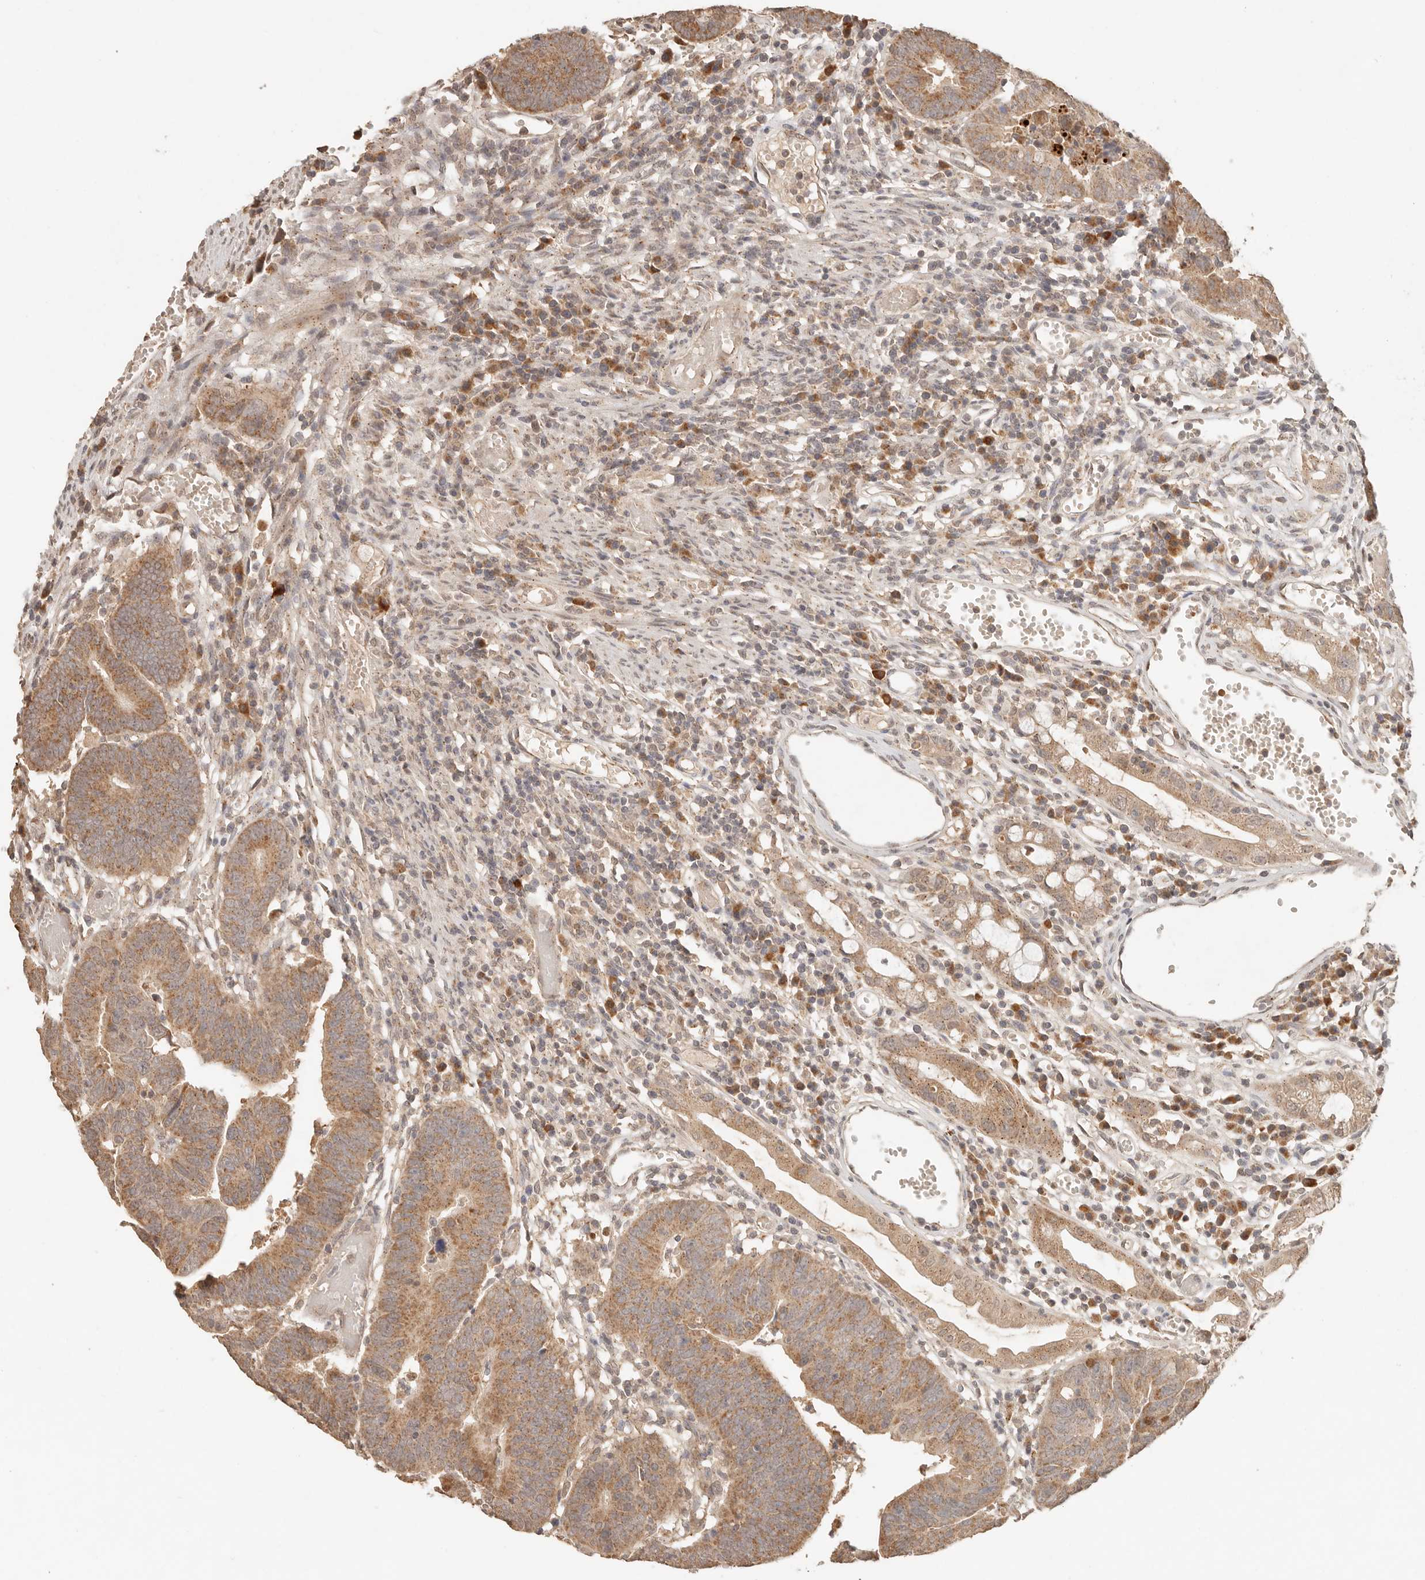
{"staining": {"intensity": "moderate", "quantity": ">75%", "location": "cytoplasmic/membranous"}, "tissue": "colorectal cancer", "cell_type": "Tumor cells", "image_type": "cancer", "snomed": [{"axis": "morphology", "description": "Adenocarcinoma, NOS"}, {"axis": "topography", "description": "Rectum"}], "caption": "This photomicrograph displays adenocarcinoma (colorectal) stained with immunohistochemistry to label a protein in brown. The cytoplasmic/membranous of tumor cells show moderate positivity for the protein. Nuclei are counter-stained blue.", "gene": "LMO4", "patient": {"sex": "female", "age": 65}}